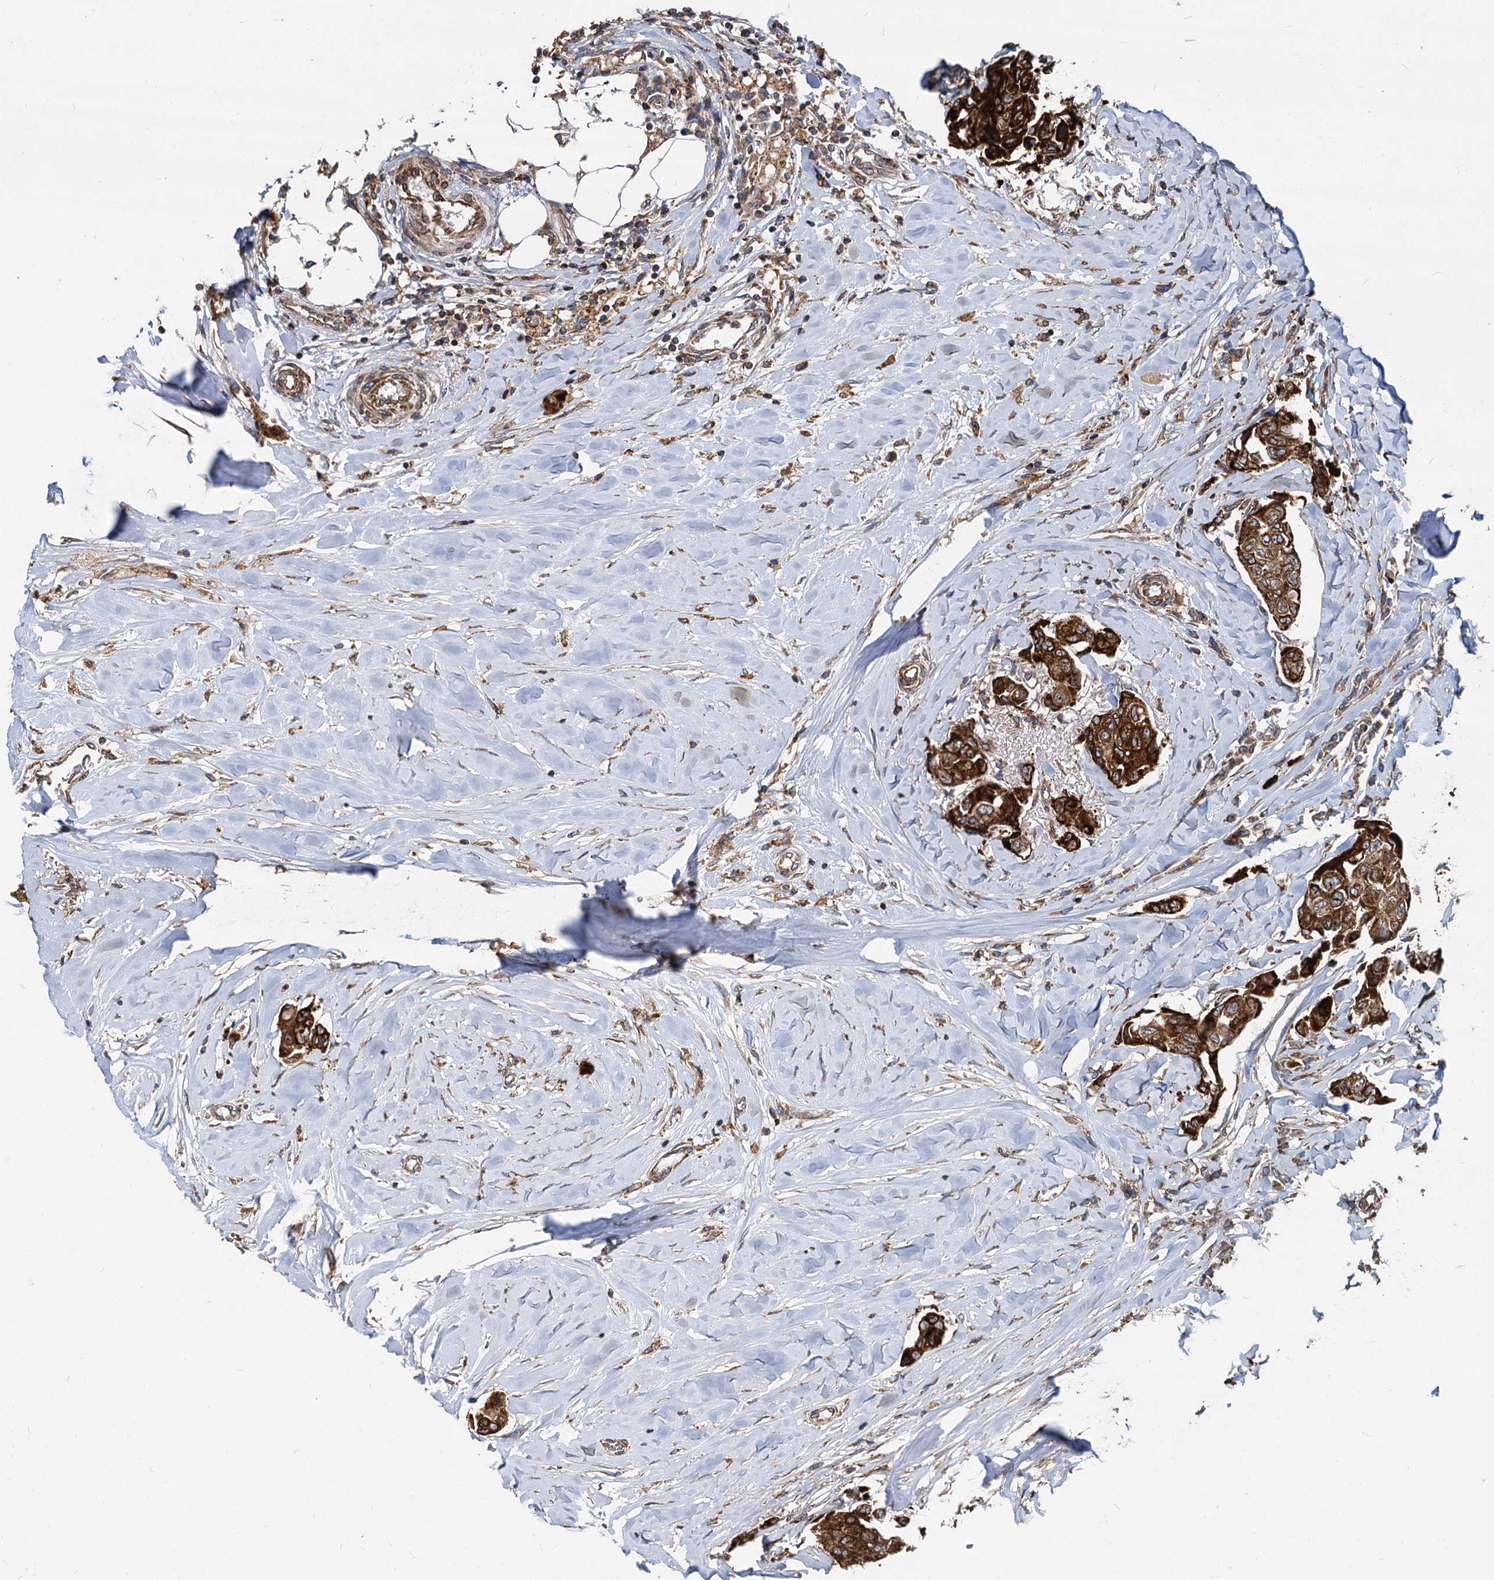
{"staining": {"intensity": "strong", "quantity": ">75%", "location": "cytoplasmic/membranous"}, "tissue": "breast cancer", "cell_type": "Tumor cells", "image_type": "cancer", "snomed": [{"axis": "morphology", "description": "Duct carcinoma"}, {"axis": "topography", "description": "Breast"}], "caption": "About >75% of tumor cells in breast cancer (intraductal carcinoma) show strong cytoplasmic/membranous protein staining as visualized by brown immunohistochemical staining.", "gene": "STIM1", "patient": {"sex": "female", "age": 80}}